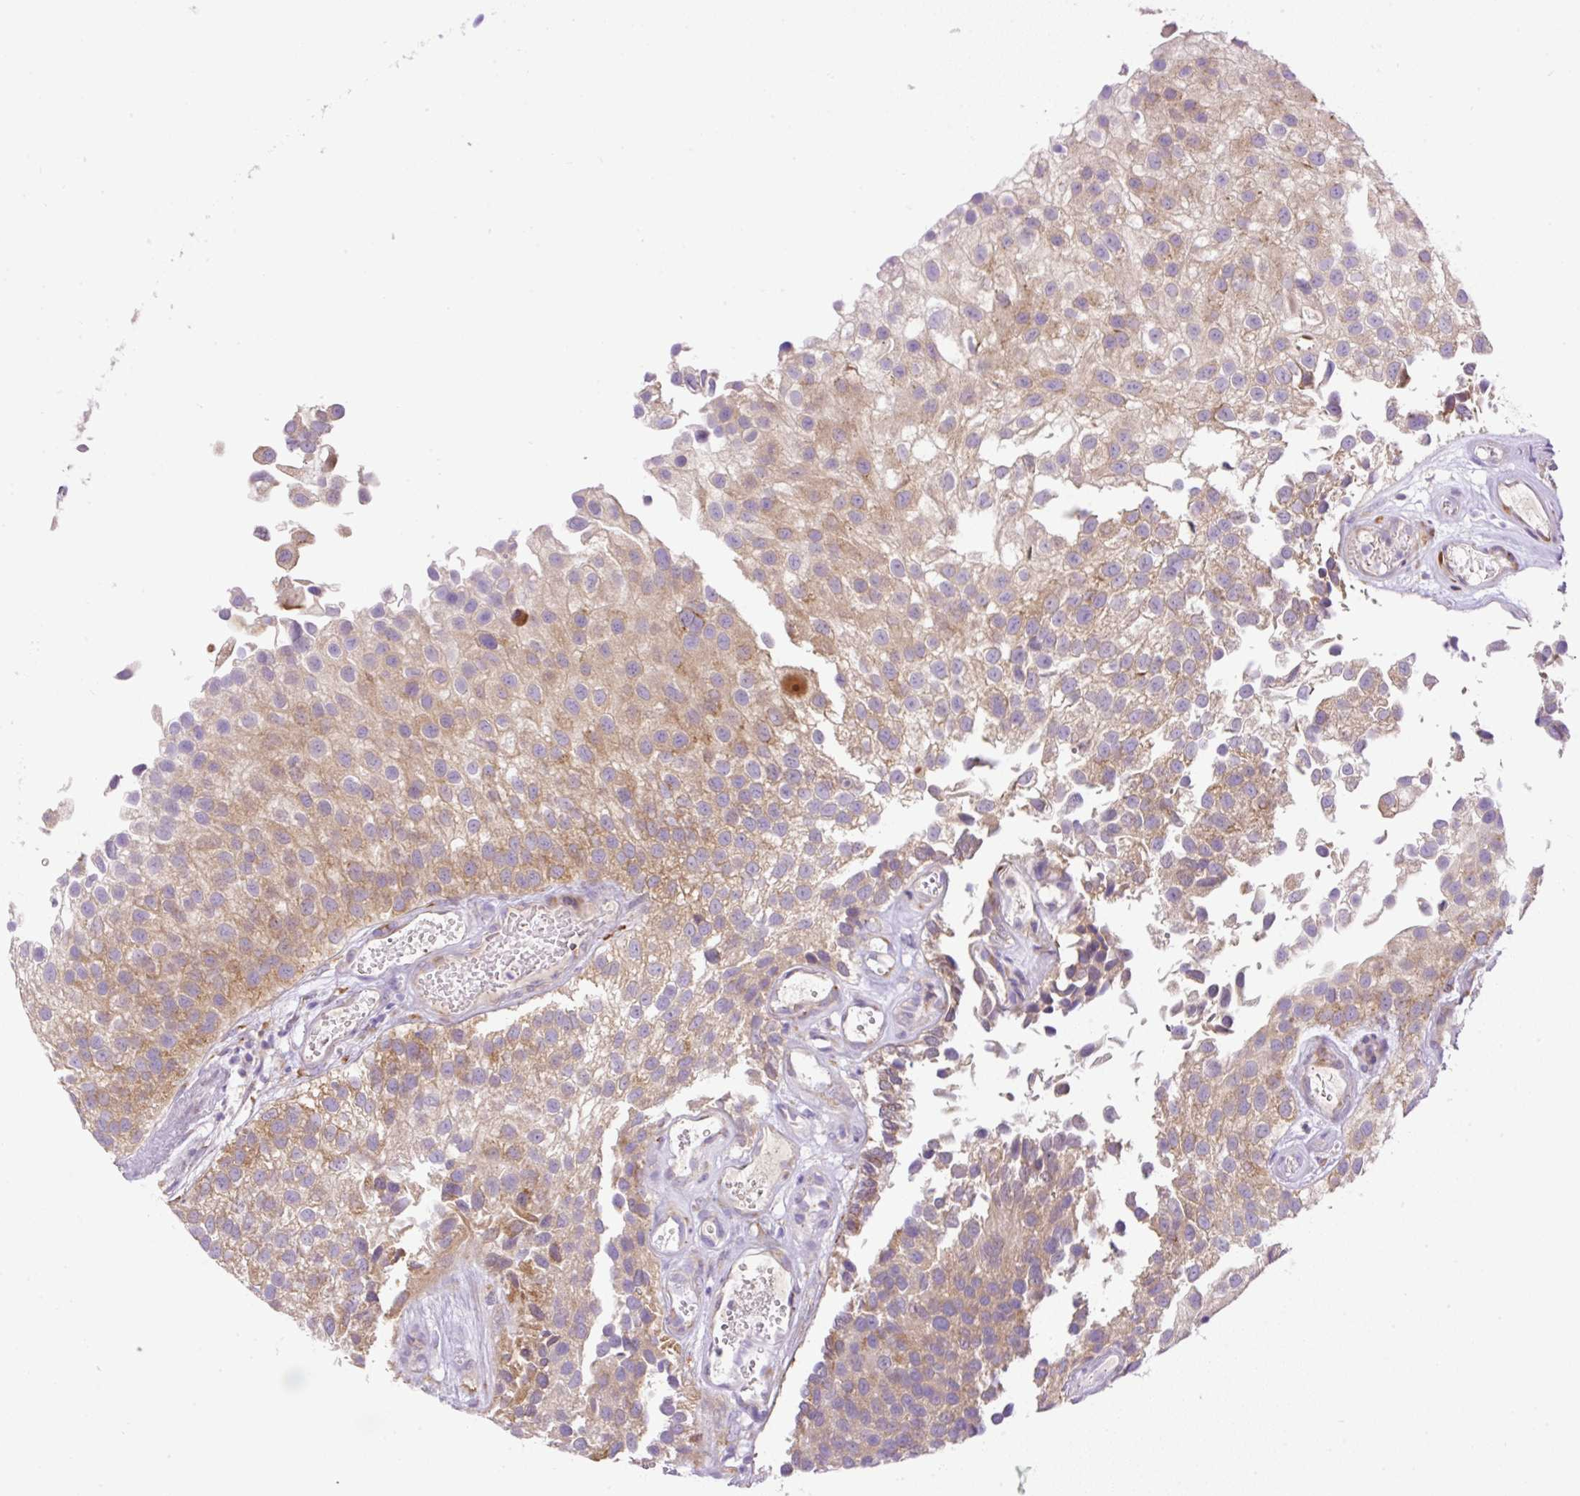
{"staining": {"intensity": "moderate", "quantity": ">75%", "location": "cytoplasmic/membranous"}, "tissue": "urothelial cancer", "cell_type": "Tumor cells", "image_type": "cancer", "snomed": [{"axis": "morphology", "description": "Urothelial carcinoma, NOS"}, {"axis": "topography", "description": "Urinary bladder"}], "caption": "IHC histopathology image of human transitional cell carcinoma stained for a protein (brown), which exhibits medium levels of moderate cytoplasmic/membranous positivity in approximately >75% of tumor cells.", "gene": "POFUT1", "patient": {"sex": "male", "age": 87}}